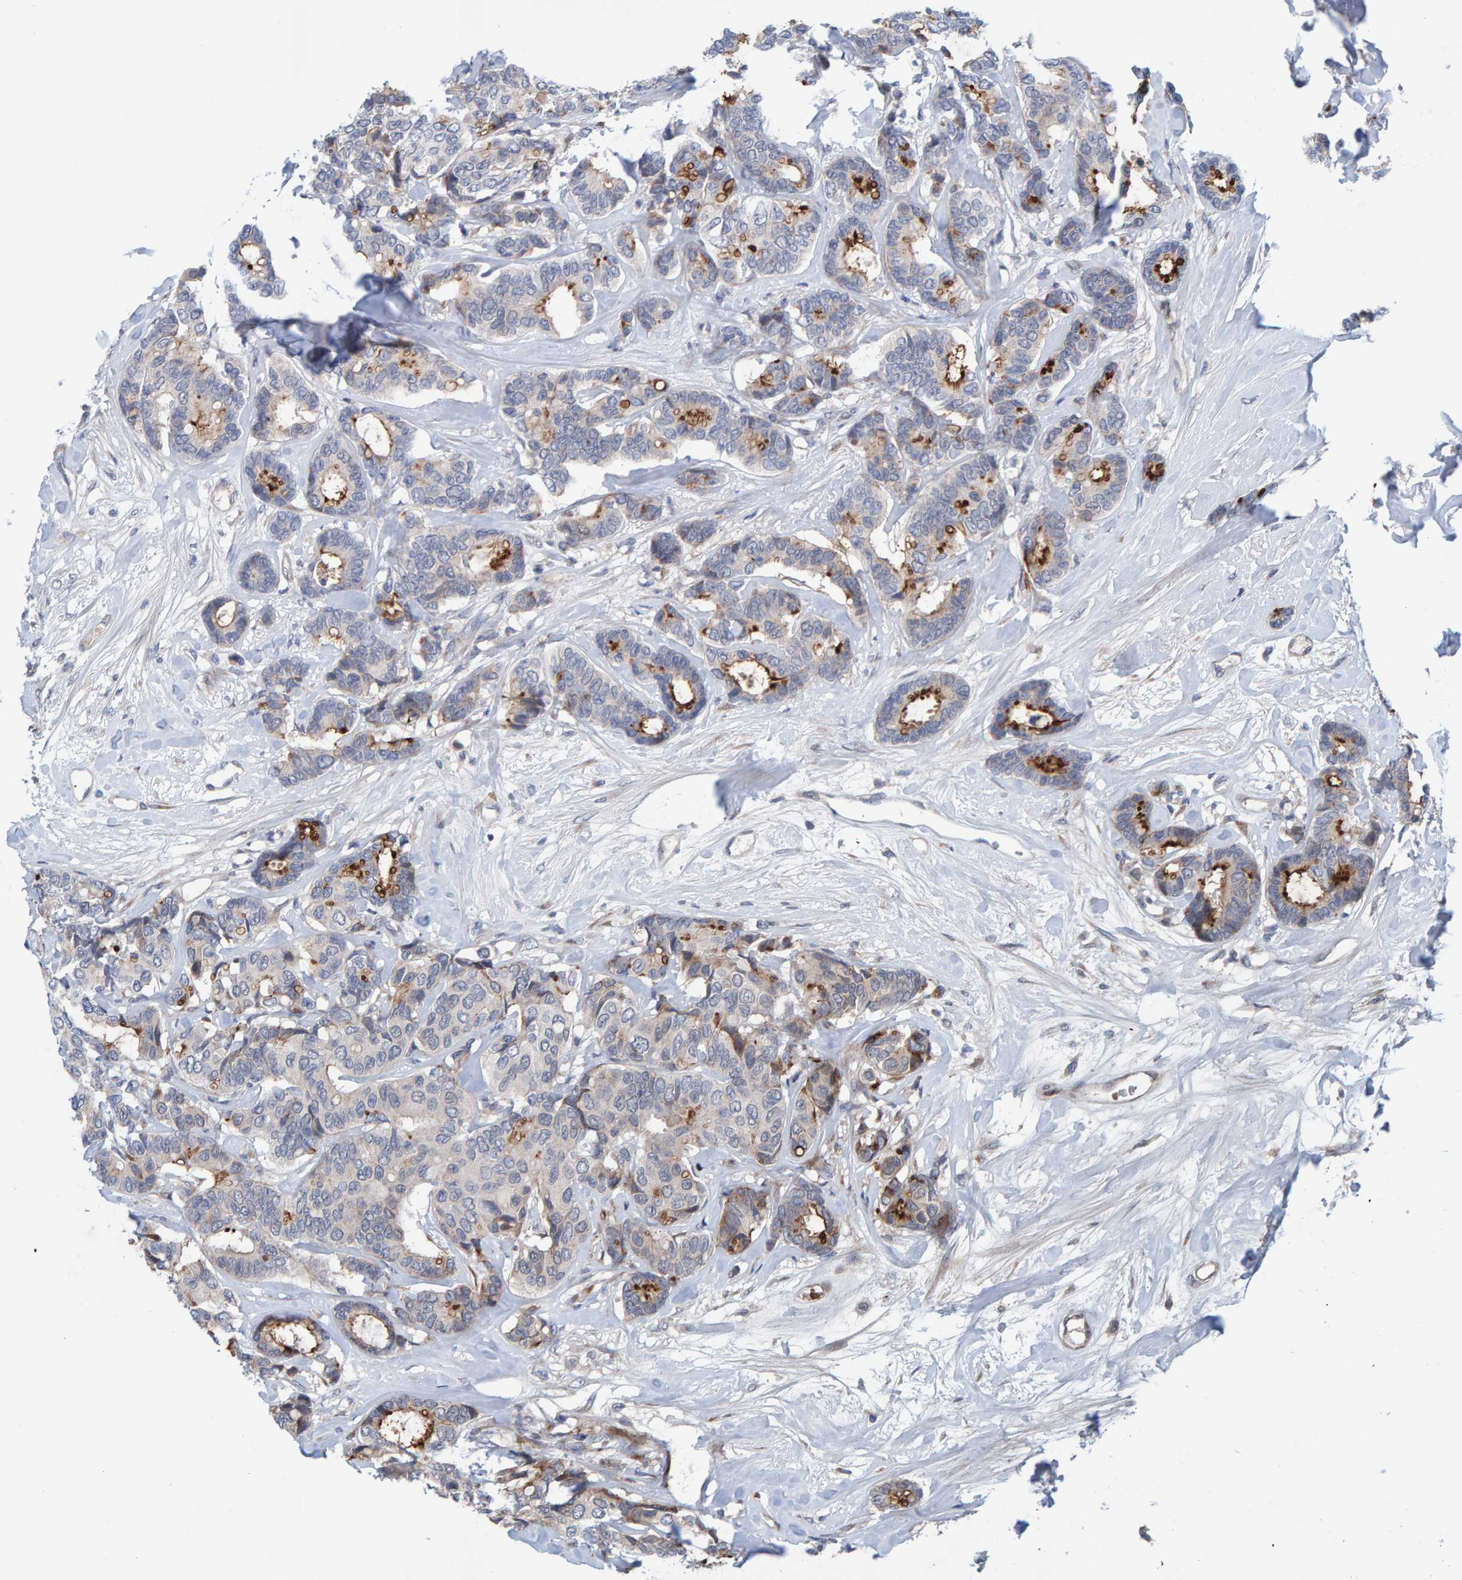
{"staining": {"intensity": "moderate", "quantity": "<25%", "location": "cytoplasmic/membranous"}, "tissue": "breast cancer", "cell_type": "Tumor cells", "image_type": "cancer", "snomed": [{"axis": "morphology", "description": "Duct carcinoma"}, {"axis": "topography", "description": "Breast"}], "caption": "Immunohistochemical staining of human breast invasive ductal carcinoma reveals low levels of moderate cytoplasmic/membranous protein positivity in about <25% of tumor cells. (Stains: DAB (3,3'-diaminobenzidine) in brown, nuclei in blue, Microscopy: brightfield microscopy at high magnification).", "gene": "MFSD6L", "patient": {"sex": "female", "age": 87}}